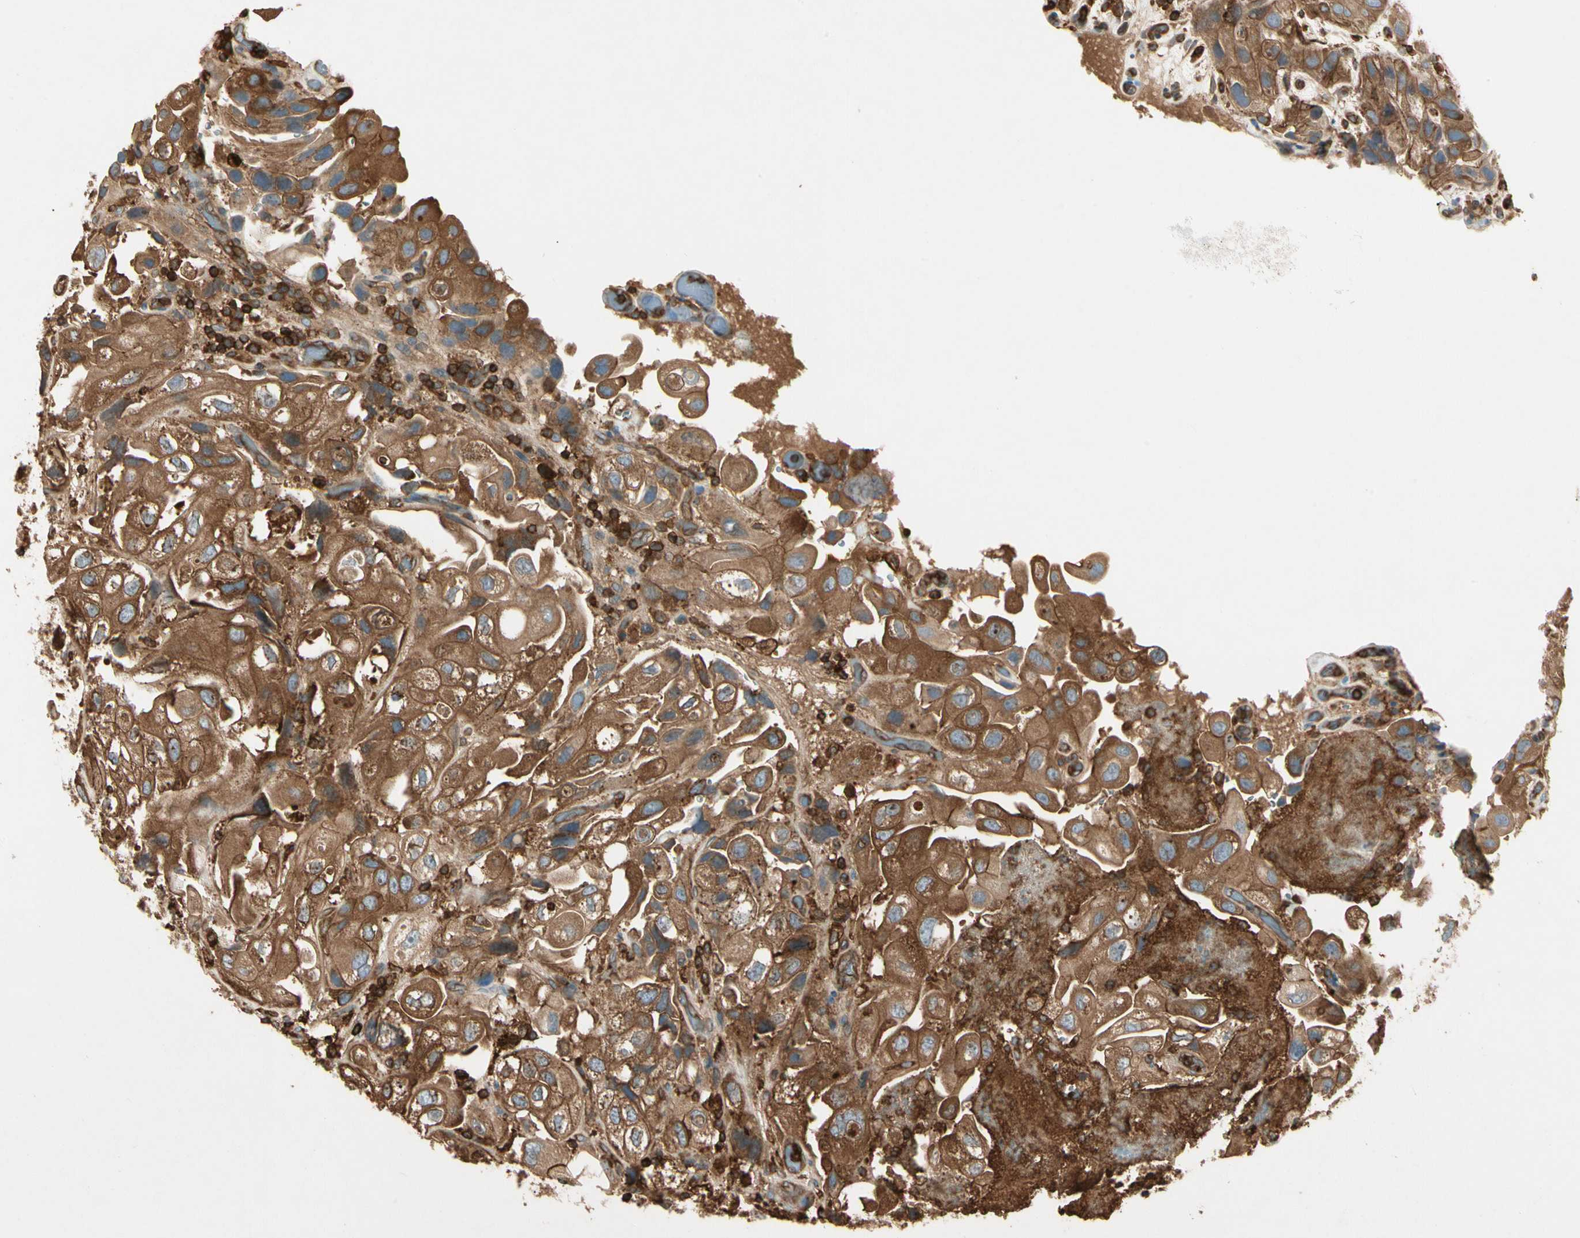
{"staining": {"intensity": "moderate", "quantity": ">75%", "location": "cytoplasmic/membranous"}, "tissue": "urothelial cancer", "cell_type": "Tumor cells", "image_type": "cancer", "snomed": [{"axis": "morphology", "description": "Urothelial carcinoma, High grade"}, {"axis": "topography", "description": "Urinary bladder"}], "caption": "DAB immunohistochemical staining of human urothelial carcinoma (high-grade) shows moderate cytoplasmic/membranous protein expression in approximately >75% of tumor cells.", "gene": "ARPC2", "patient": {"sex": "female", "age": 64}}